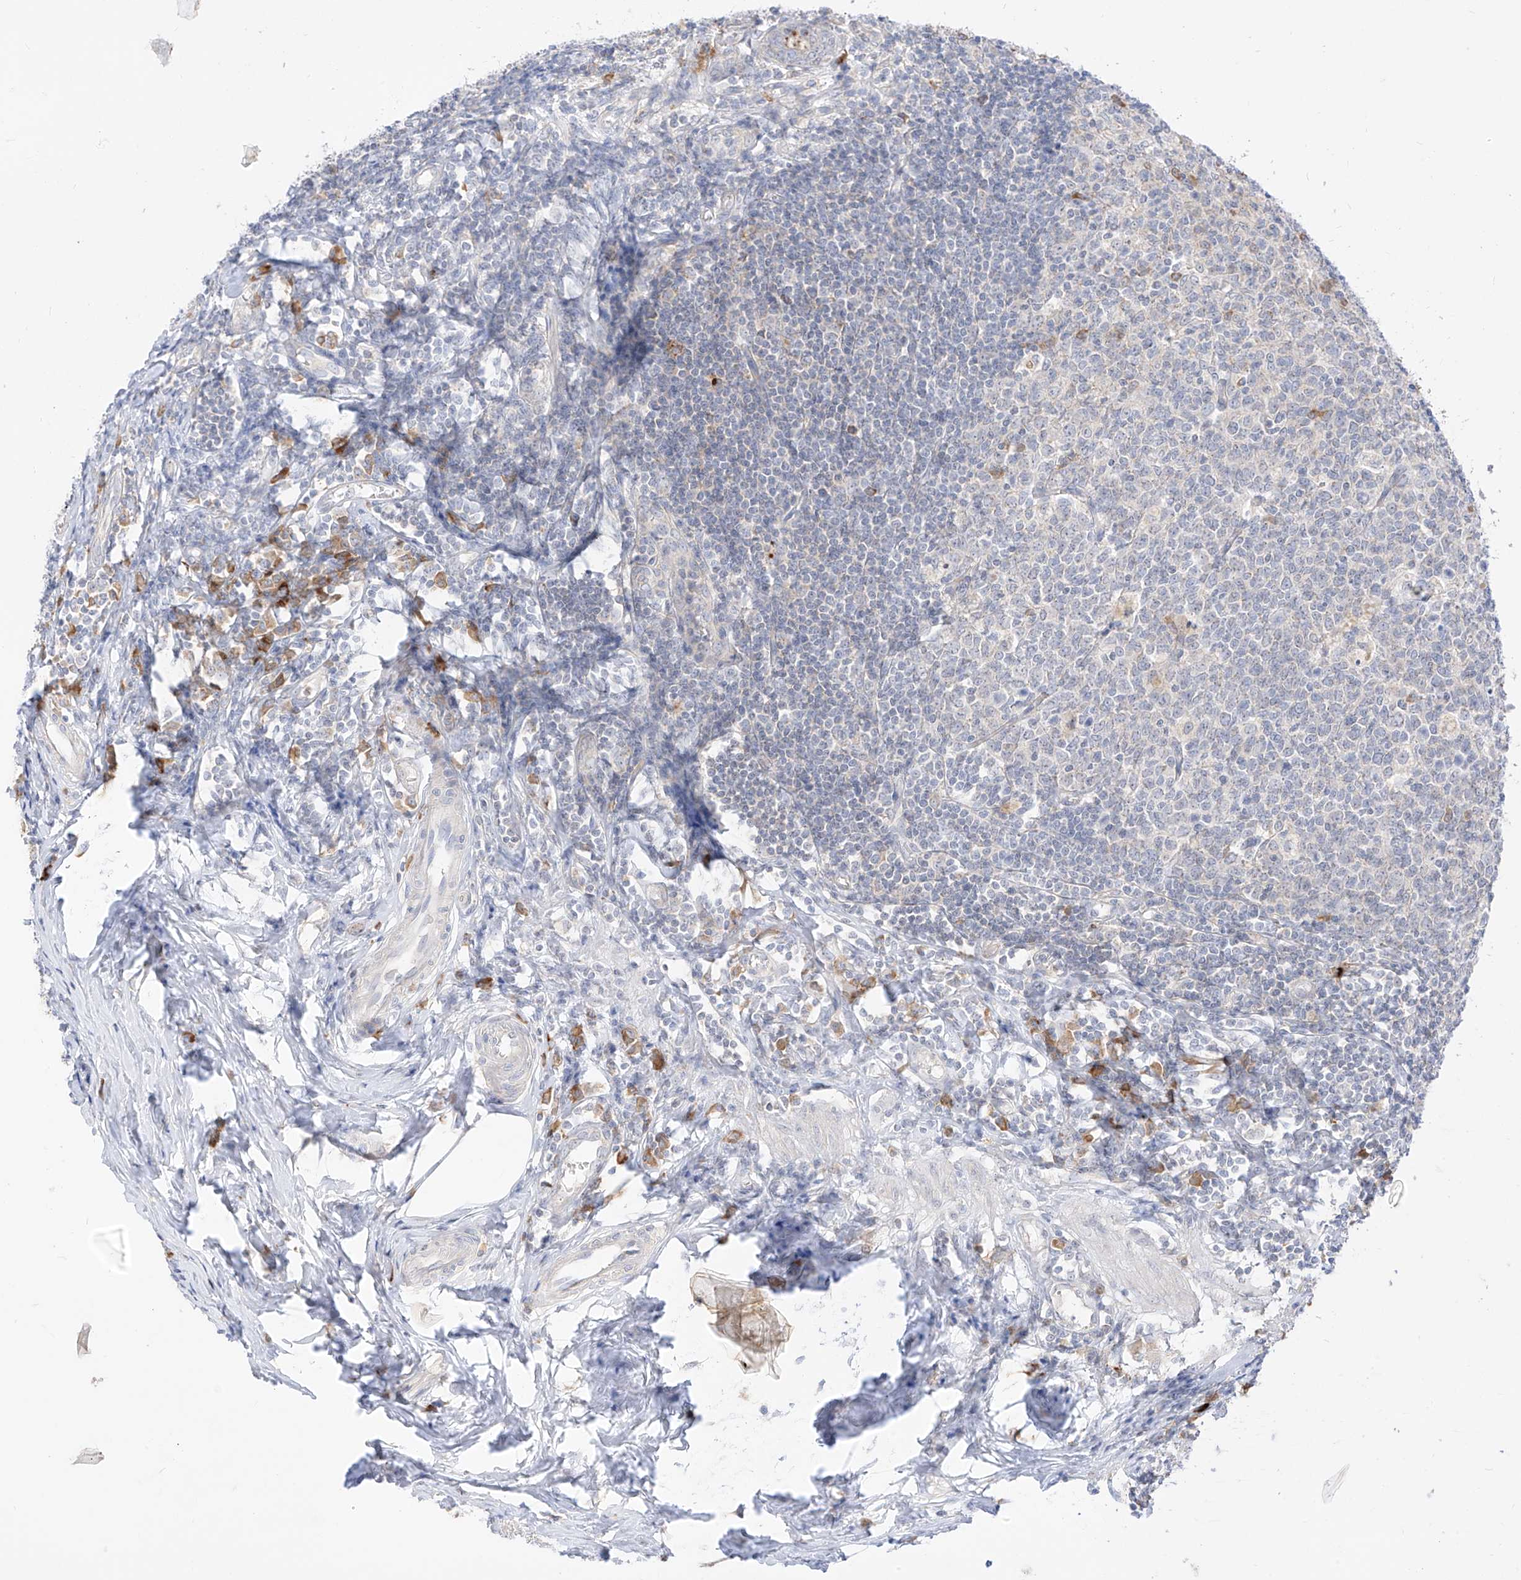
{"staining": {"intensity": "weak", "quantity": "25%-75%", "location": "cytoplasmic/membranous"}, "tissue": "appendix", "cell_type": "Glandular cells", "image_type": "normal", "snomed": [{"axis": "morphology", "description": "Normal tissue, NOS"}, {"axis": "topography", "description": "Appendix"}], "caption": "Immunohistochemical staining of benign appendix reveals 25%-75% levels of weak cytoplasmic/membranous protein positivity in about 25%-75% of glandular cells.", "gene": "SYTL3", "patient": {"sex": "female", "age": 54}}